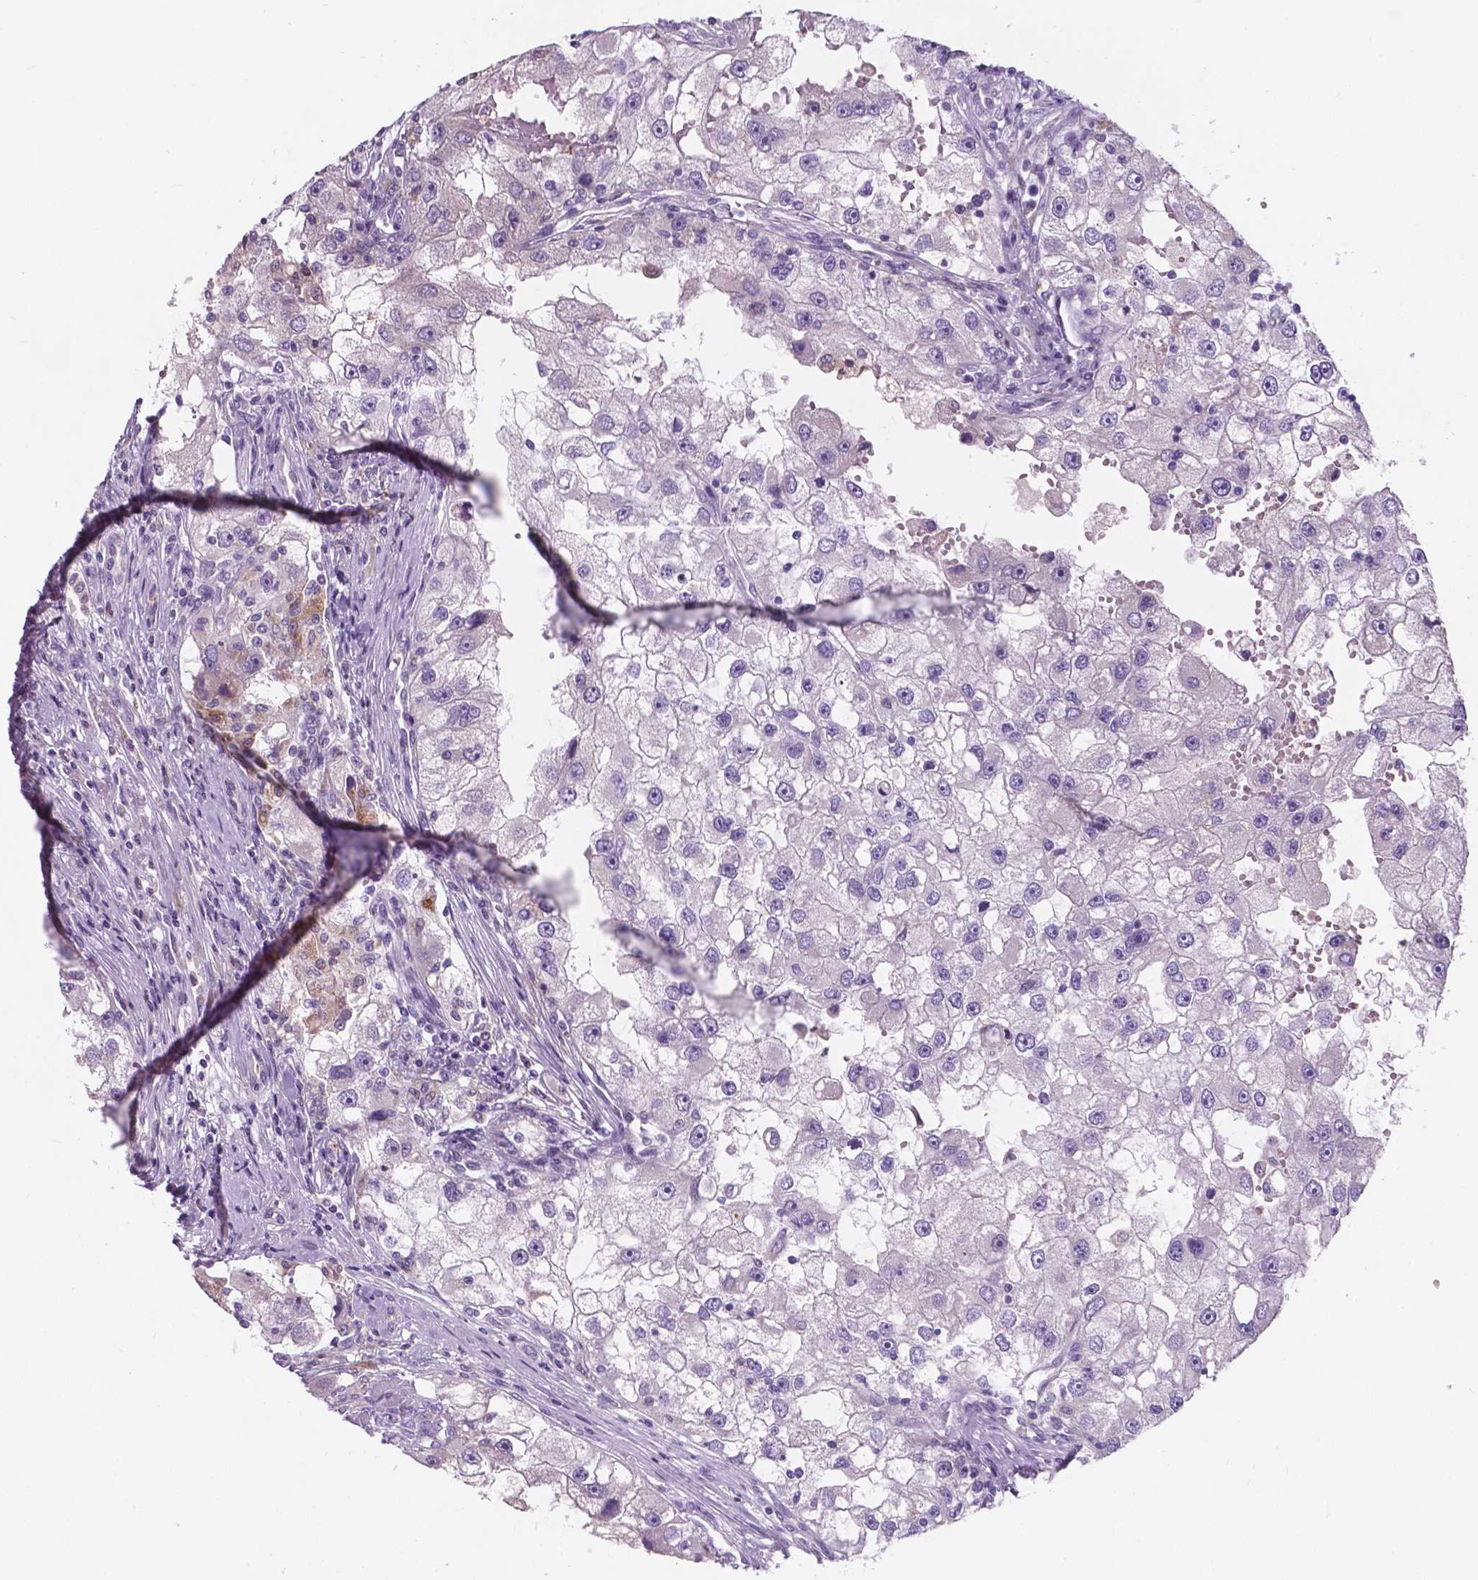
{"staining": {"intensity": "negative", "quantity": "none", "location": "none"}, "tissue": "renal cancer", "cell_type": "Tumor cells", "image_type": "cancer", "snomed": [{"axis": "morphology", "description": "Adenocarcinoma, NOS"}, {"axis": "topography", "description": "Kidney"}], "caption": "High power microscopy photomicrograph of an immunohistochemistry micrograph of renal cancer, revealing no significant expression in tumor cells.", "gene": "IREB2", "patient": {"sex": "male", "age": 63}}